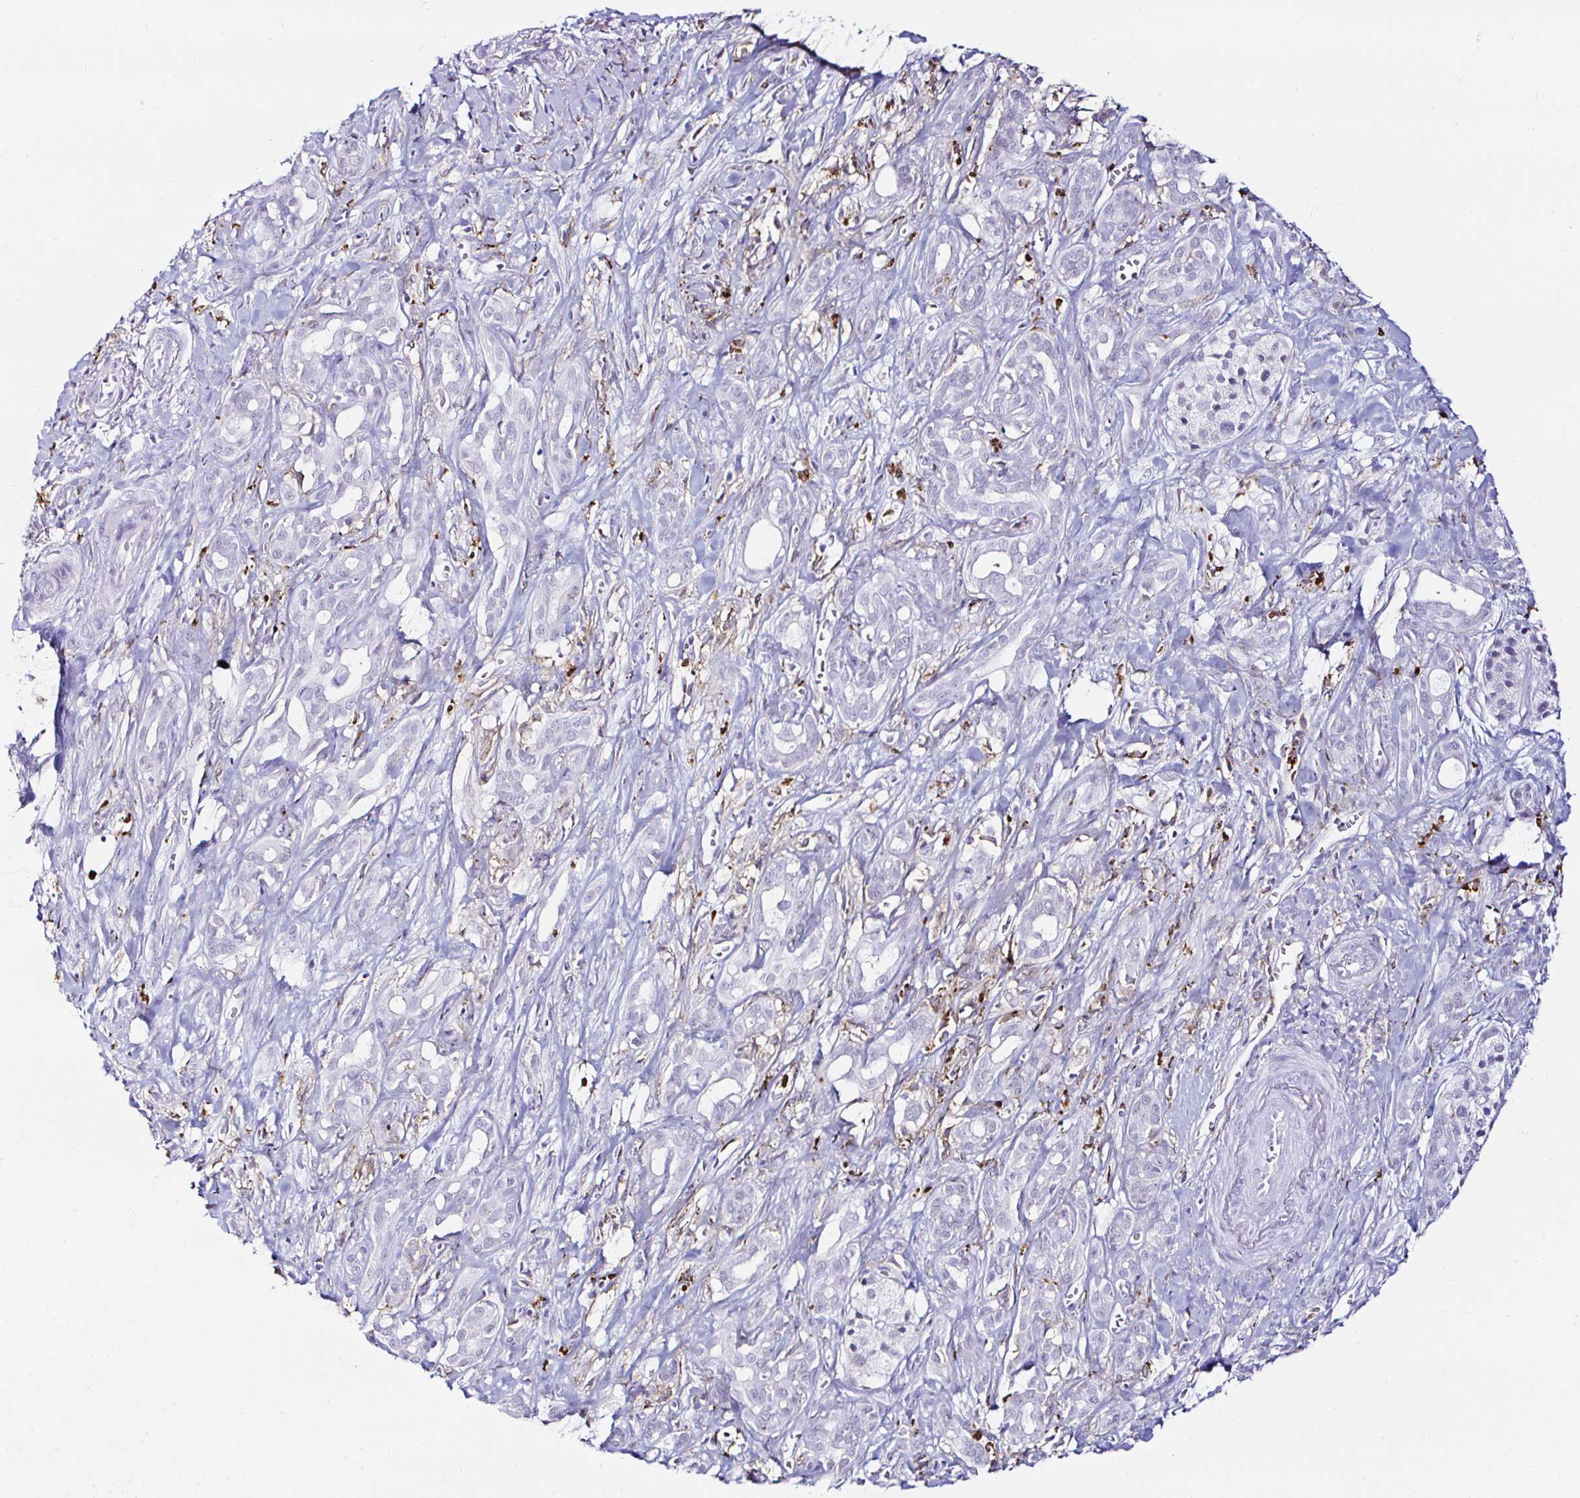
{"staining": {"intensity": "negative", "quantity": "none", "location": "none"}, "tissue": "pancreatic cancer", "cell_type": "Tumor cells", "image_type": "cancer", "snomed": [{"axis": "morphology", "description": "Adenocarcinoma, NOS"}, {"axis": "topography", "description": "Pancreas"}], "caption": "DAB immunohistochemical staining of human pancreatic adenocarcinoma displays no significant expression in tumor cells. Nuclei are stained in blue.", "gene": "CYBB", "patient": {"sex": "male", "age": 61}}